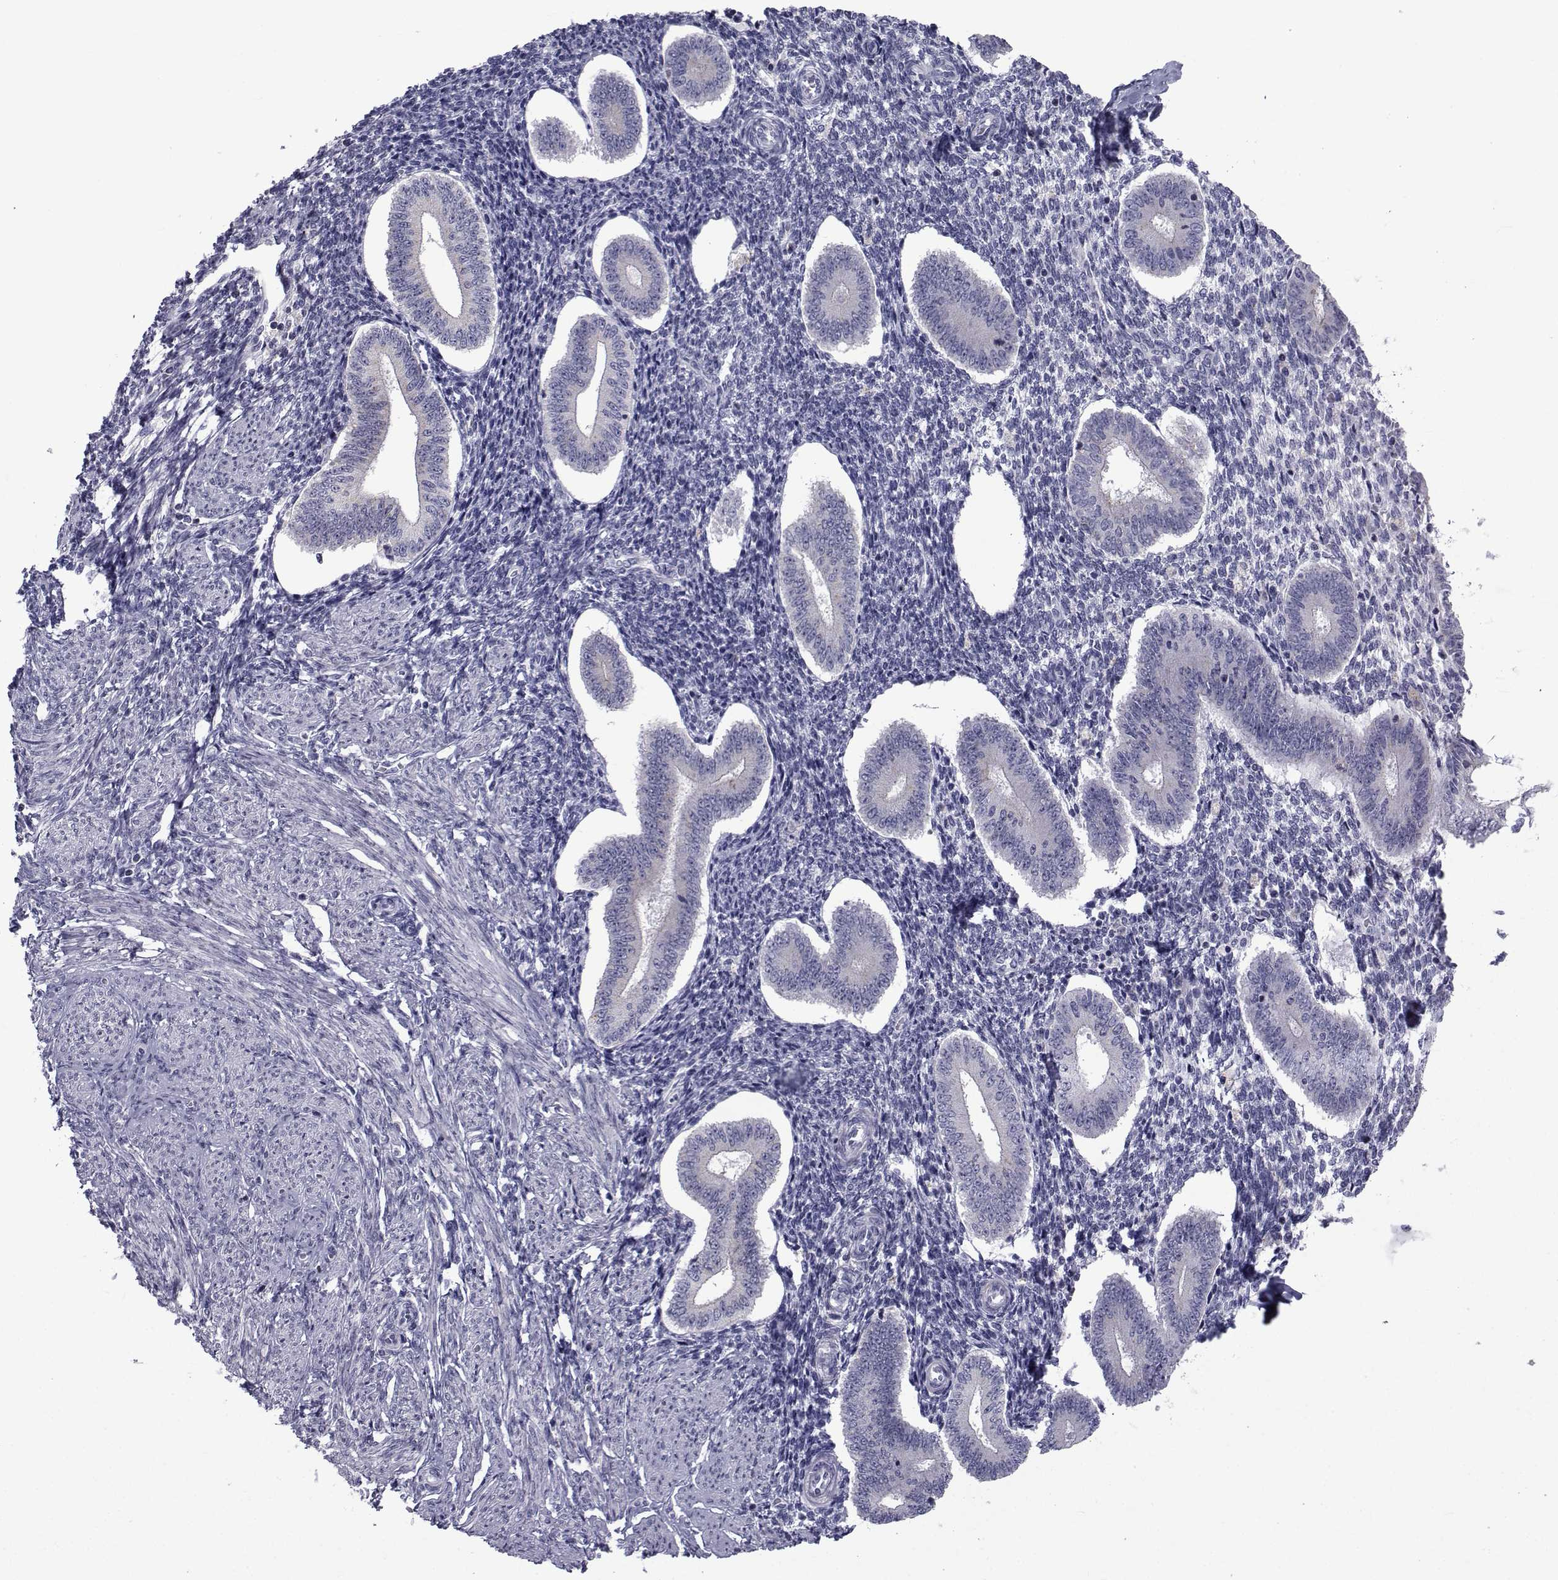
{"staining": {"intensity": "negative", "quantity": "none", "location": "none"}, "tissue": "endometrium", "cell_type": "Cells in endometrial stroma", "image_type": "normal", "snomed": [{"axis": "morphology", "description": "Normal tissue, NOS"}, {"axis": "topography", "description": "Endometrium"}], "caption": "A histopathology image of endometrium stained for a protein shows no brown staining in cells in endometrial stroma.", "gene": "PDE6G", "patient": {"sex": "female", "age": 40}}